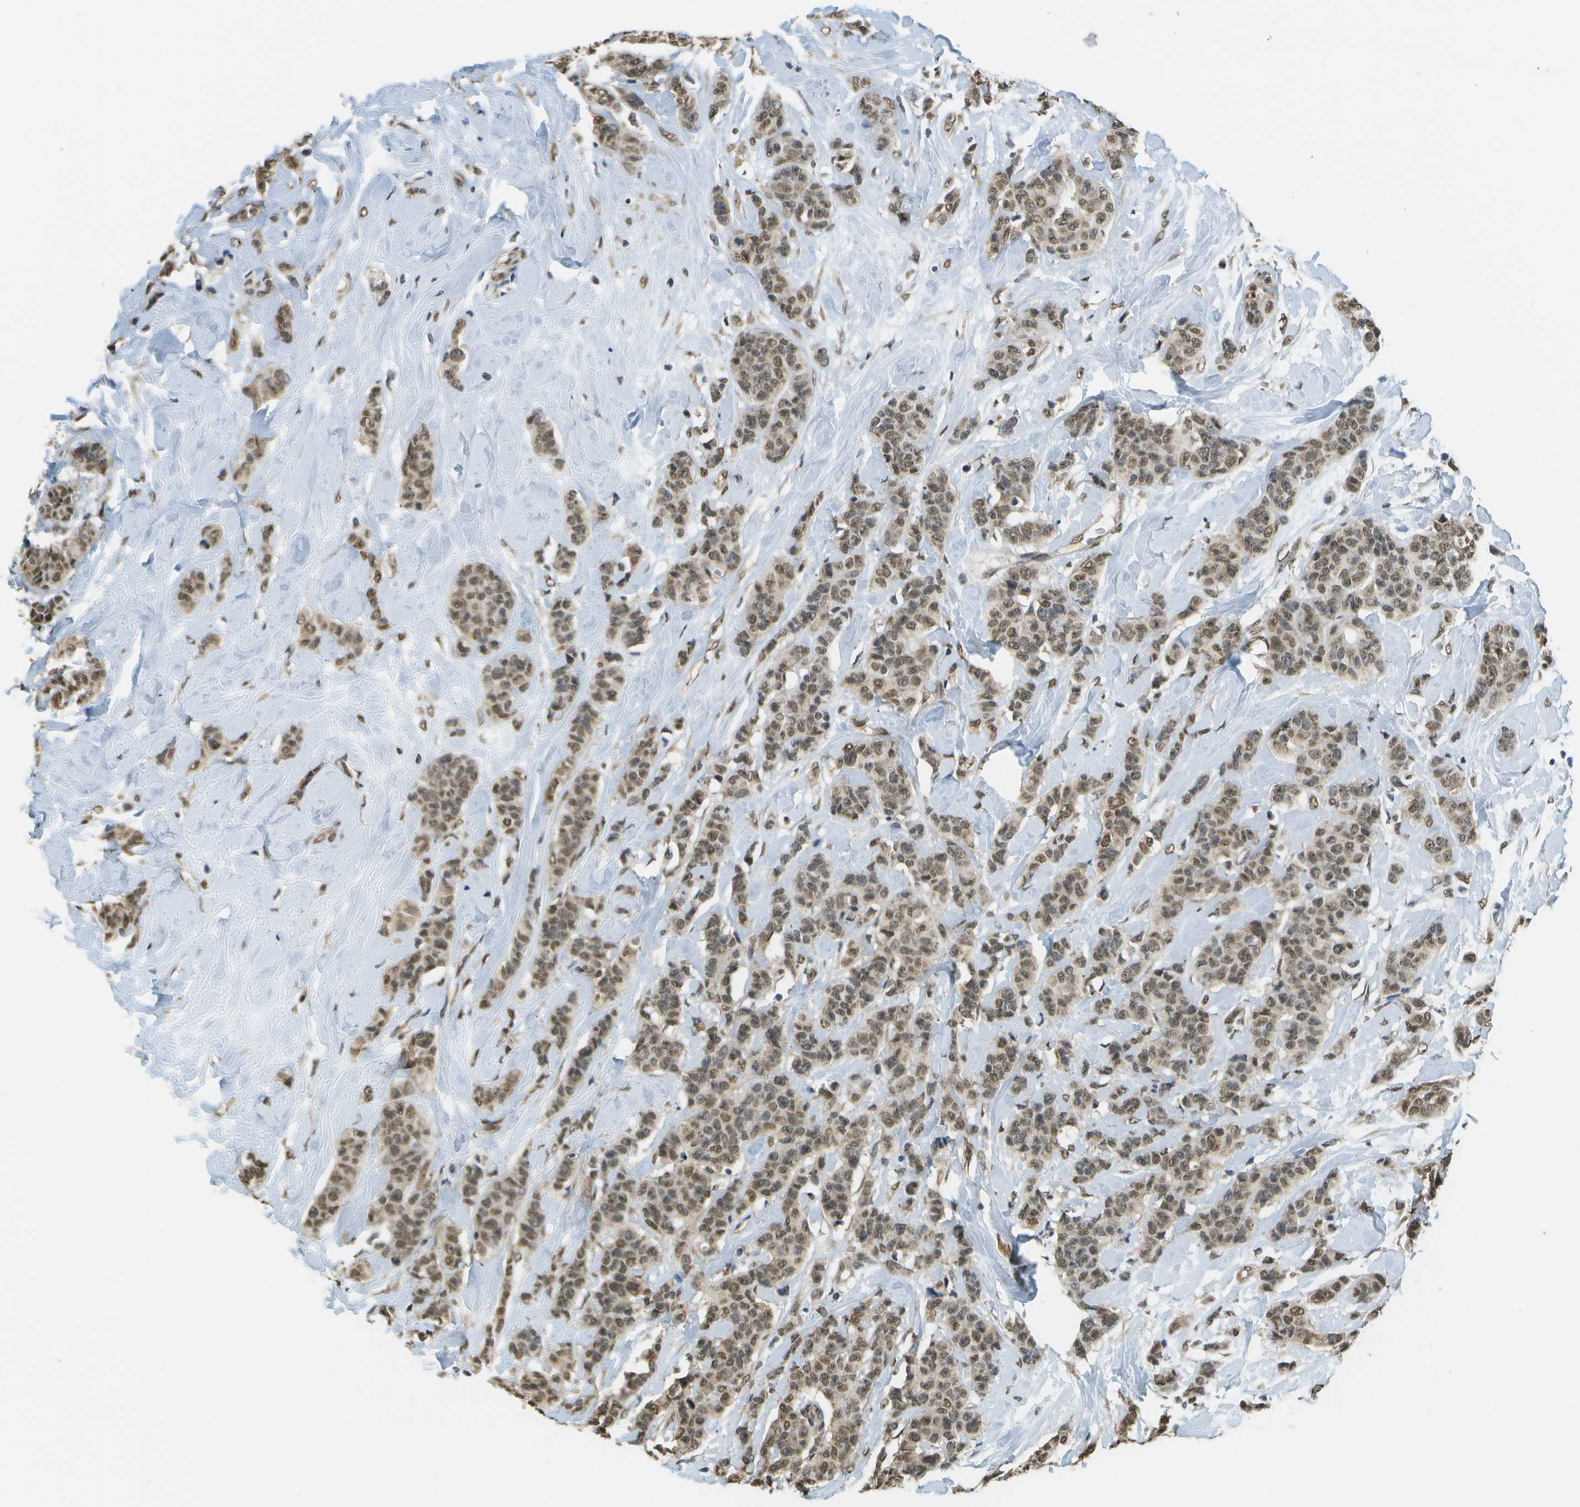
{"staining": {"intensity": "moderate", "quantity": ">75%", "location": "cytoplasmic/membranous,nuclear"}, "tissue": "breast cancer", "cell_type": "Tumor cells", "image_type": "cancer", "snomed": [{"axis": "morphology", "description": "Normal tissue, NOS"}, {"axis": "morphology", "description": "Duct carcinoma"}, {"axis": "topography", "description": "Breast"}], "caption": "This micrograph demonstrates breast intraductal carcinoma stained with immunohistochemistry (IHC) to label a protein in brown. The cytoplasmic/membranous and nuclear of tumor cells show moderate positivity for the protein. Nuclei are counter-stained blue.", "gene": "ABL2", "patient": {"sex": "female", "age": 40}}